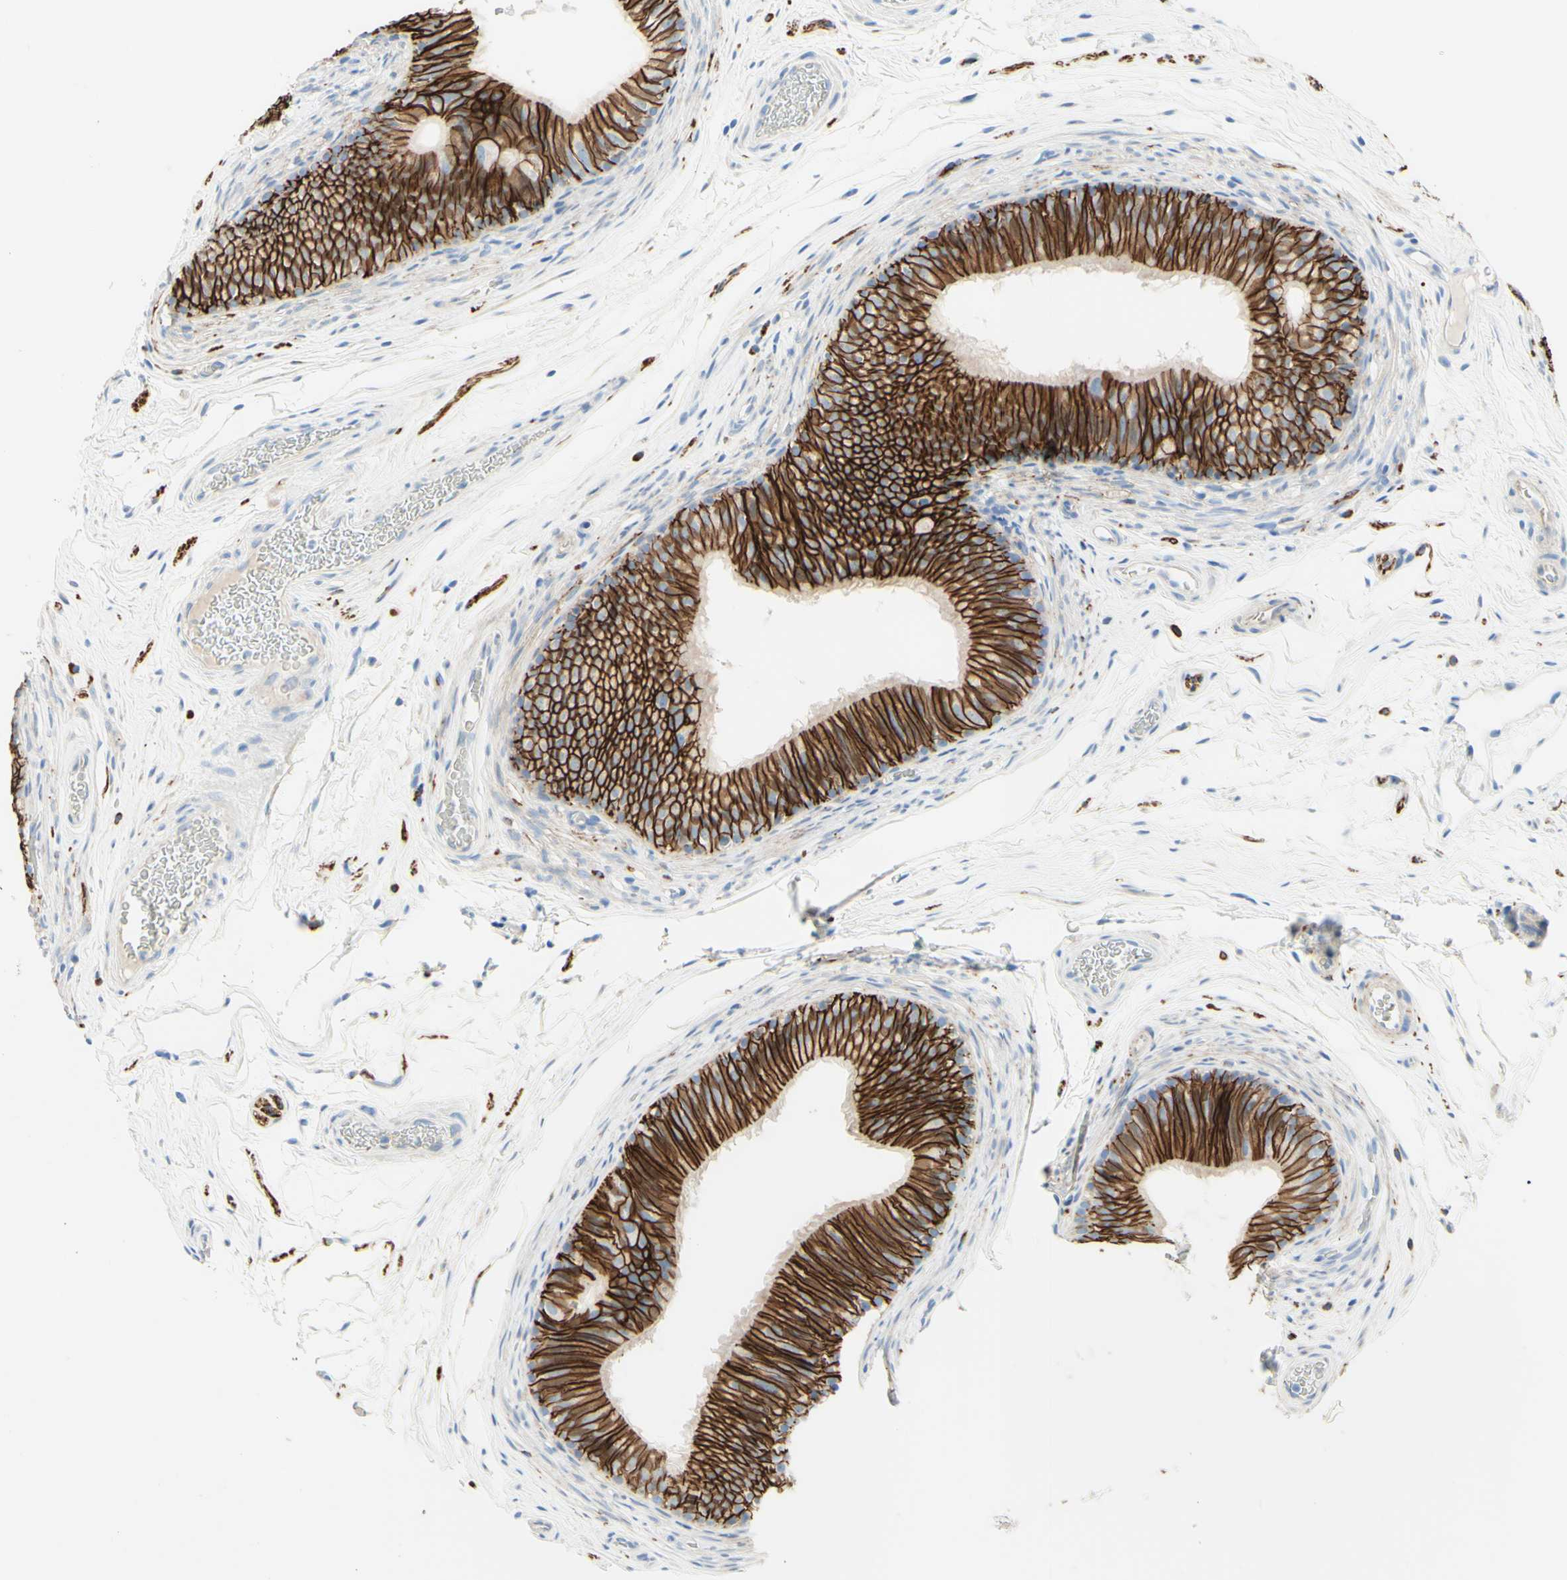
{"staining": {"intensity": "strong", "quantity": ">75%", "location": "cytoplasmic/membranous"}, "tissue": "epididymis", "cell_type": "Glandular cells", "image_type": "normal", "snomed": [{"axis": "morphology", "description": "Normal tissue, NOS"}, {"axis": "topography", "description": "Epididymis"}], "caption": "The immunohistochemical stain shows strong cytoplasmic/membranous expression in glandular cells of unremarkable epididymis.", "gene": "ALCAM", "patient": {"sex": "male", "age": 36}}